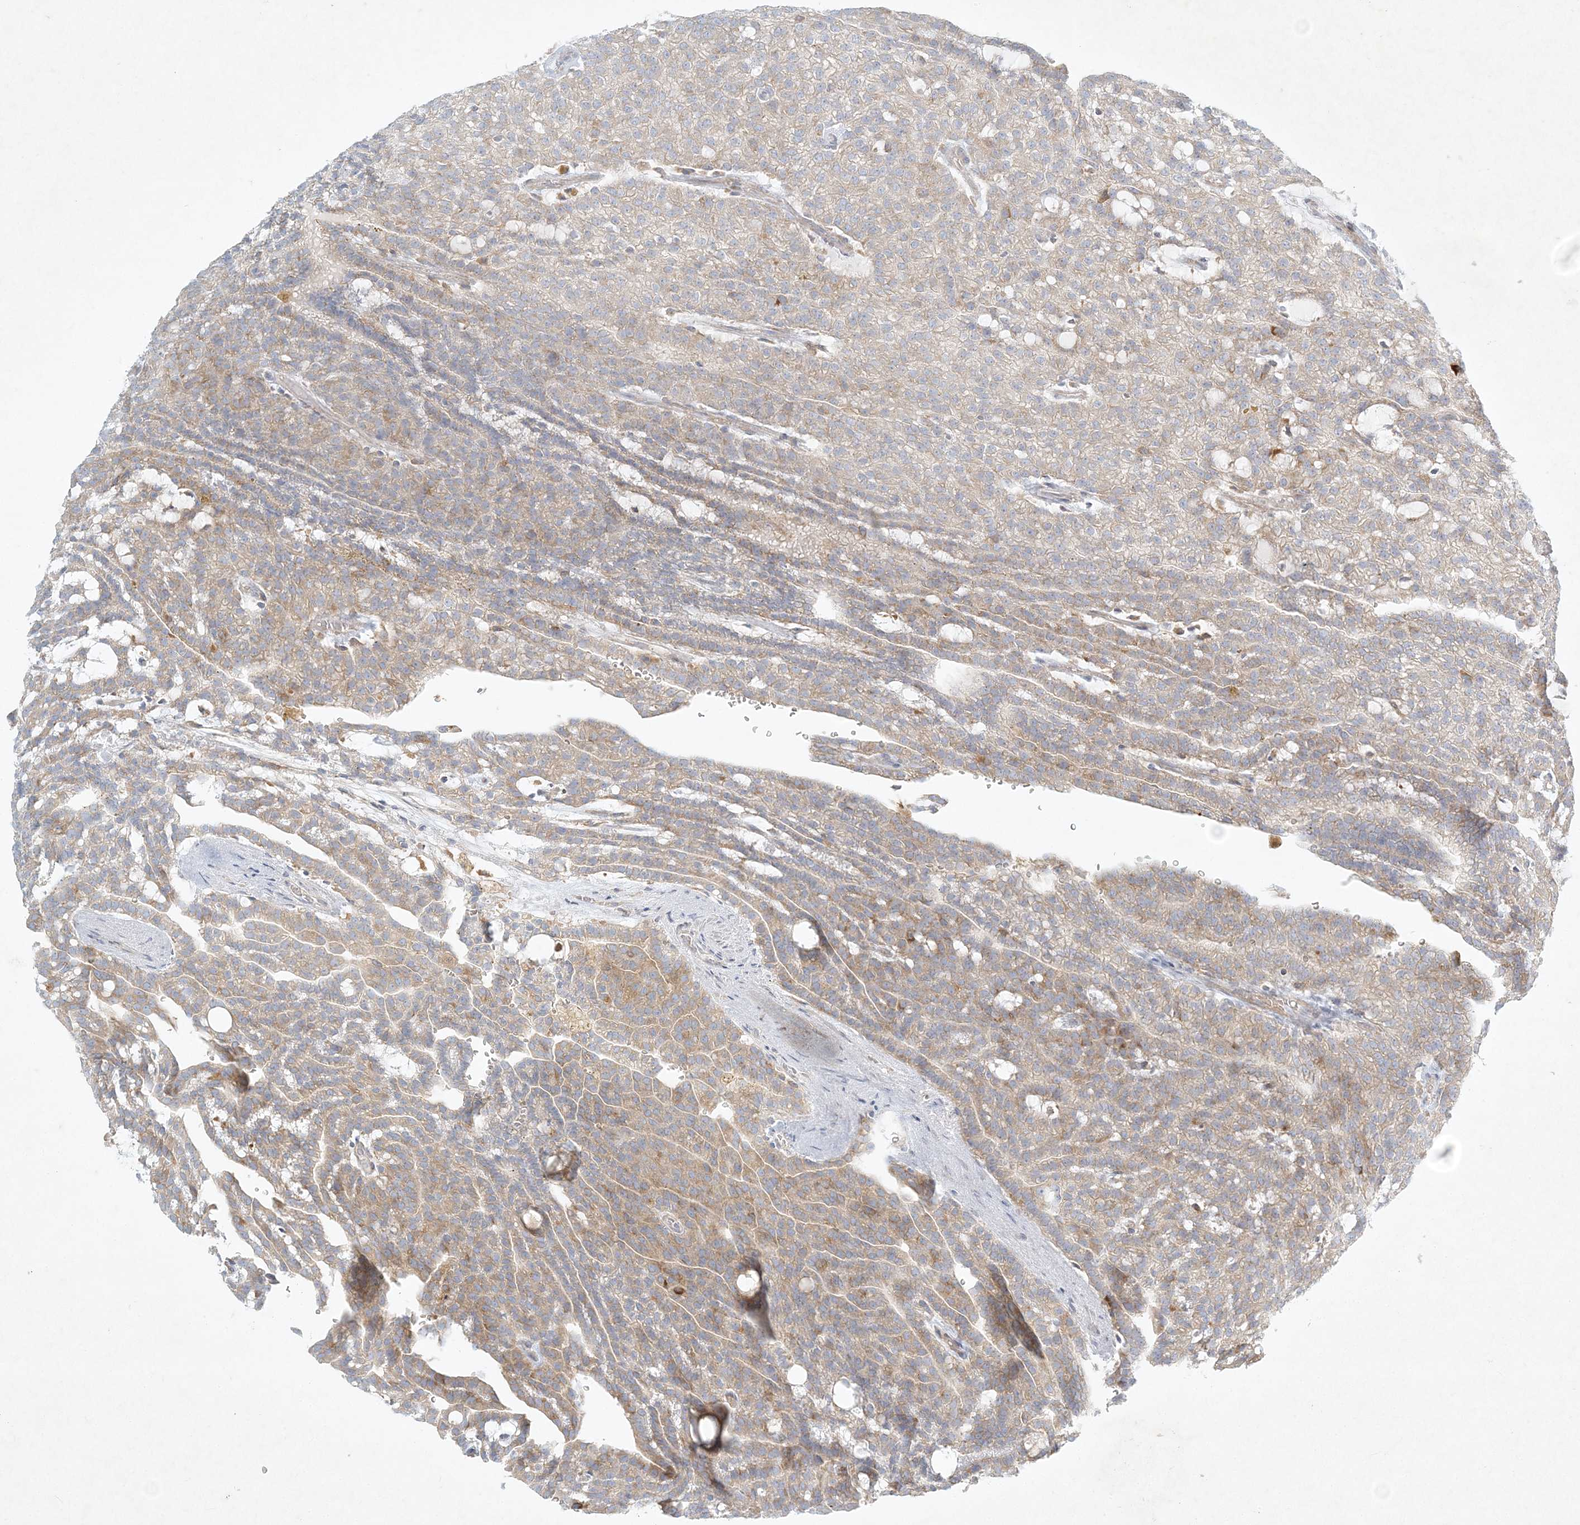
{"staining": {"intensity": "weak", "quantity": "25%-75%", "location": "cytoplasmic/membranous"}, "tissue": "renal cancer", "cell_type": "Tumor cells", "image_type": "cancer", "snomed": [{"axis": "morphology", "description": "Adenocarcinoma, NOS"}, {"axis": "topography", "description": "Kidney"}], "caption": "Brown immunohistochemical staining in human renal adenocarcinoma exhibits weak cytoplasmic/membranous positivity in approximately 25%-75% of tumor cells.", "gene": "STK11IP", "patient": {"sex": "male", "age": 63}}